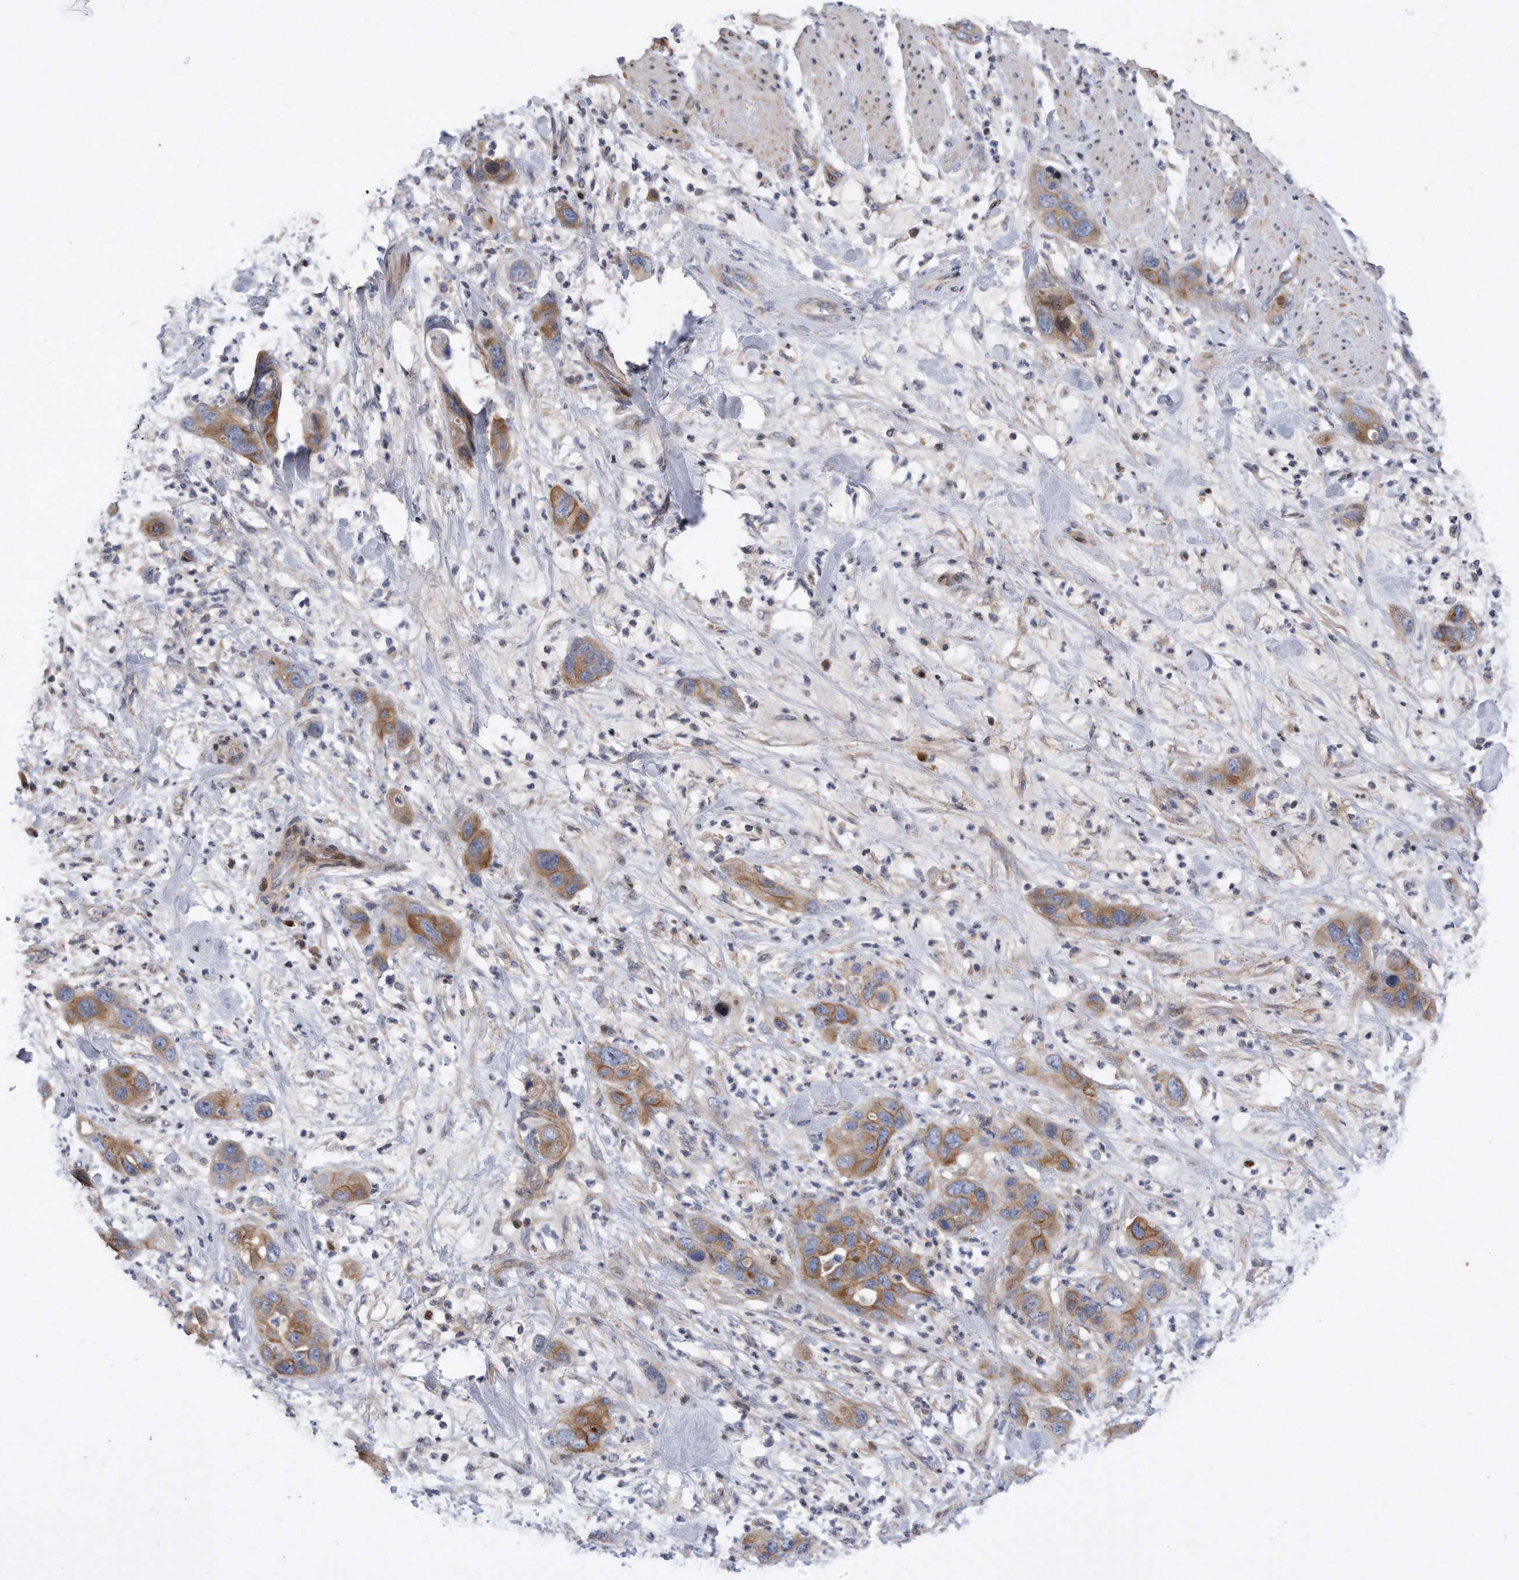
{"staining": {"intensity": "strong", "quantity": "25%-75%", "location": "cytoplasmic/membranous"}, "tissue": "pancreatic cancer", "cell_type": "Tumor cells", "image_type": "cancer", "snomed": [{"axis": "morphology", "description": "Adenocarcinoma, NOS"}, {"axis": "topography", "description": "Pancreas"}], "caption": "About 25%-75% of tumor cells in pancreatic cancer (adenocarcinoma) display strong cytoplasmic/membranous protein positivity as visualized by brown immunohistochemical staining.", "gene": "CDH12", "patient": {"sex": "female", "age": 71}}